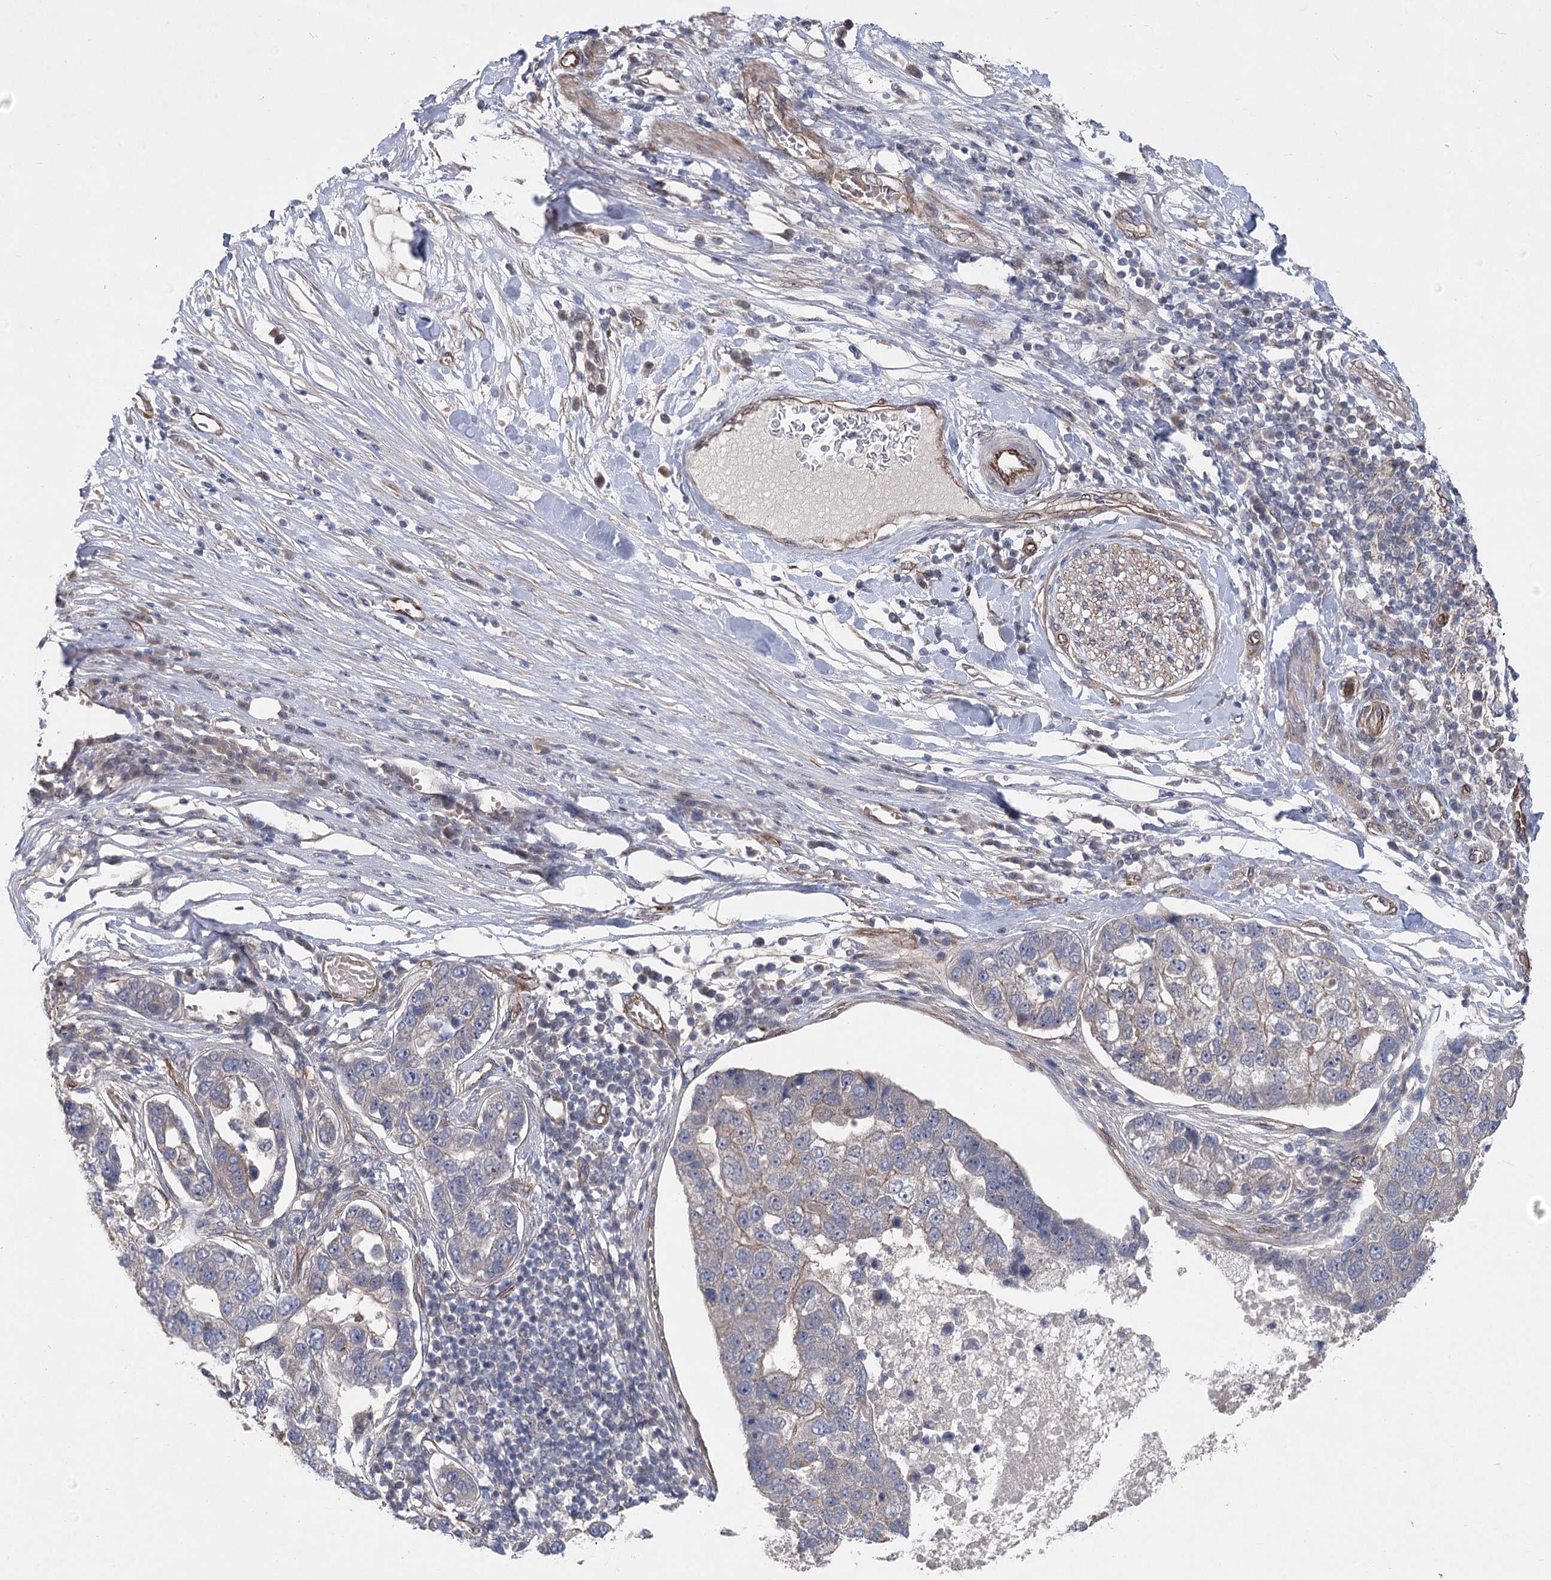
{"staining": {"intensity": "weak", "quantity": "25%-75%", "location": "cytoplasmic/membranous"}, "tissue": "pancreatic cancer", "cell_type": "Tumor cells", "image_type": "cancer", "snomed": [{"axis": "morphology", "description": "Adenocarcinoma, NOS"}, {"axis": "topography", "description": "Pancreas"}], "caption": "Brown immunohistochemical staining in human pancreatic adenocarcinoma shows weak cytoplasmic/membranous positivity in approximately 25%-75% of tumor cells. (Brightfield microscopy of DAB IHC at high magnification).", "gene": "RWDD4", "patient": {"sex": "female", "age": 61}}